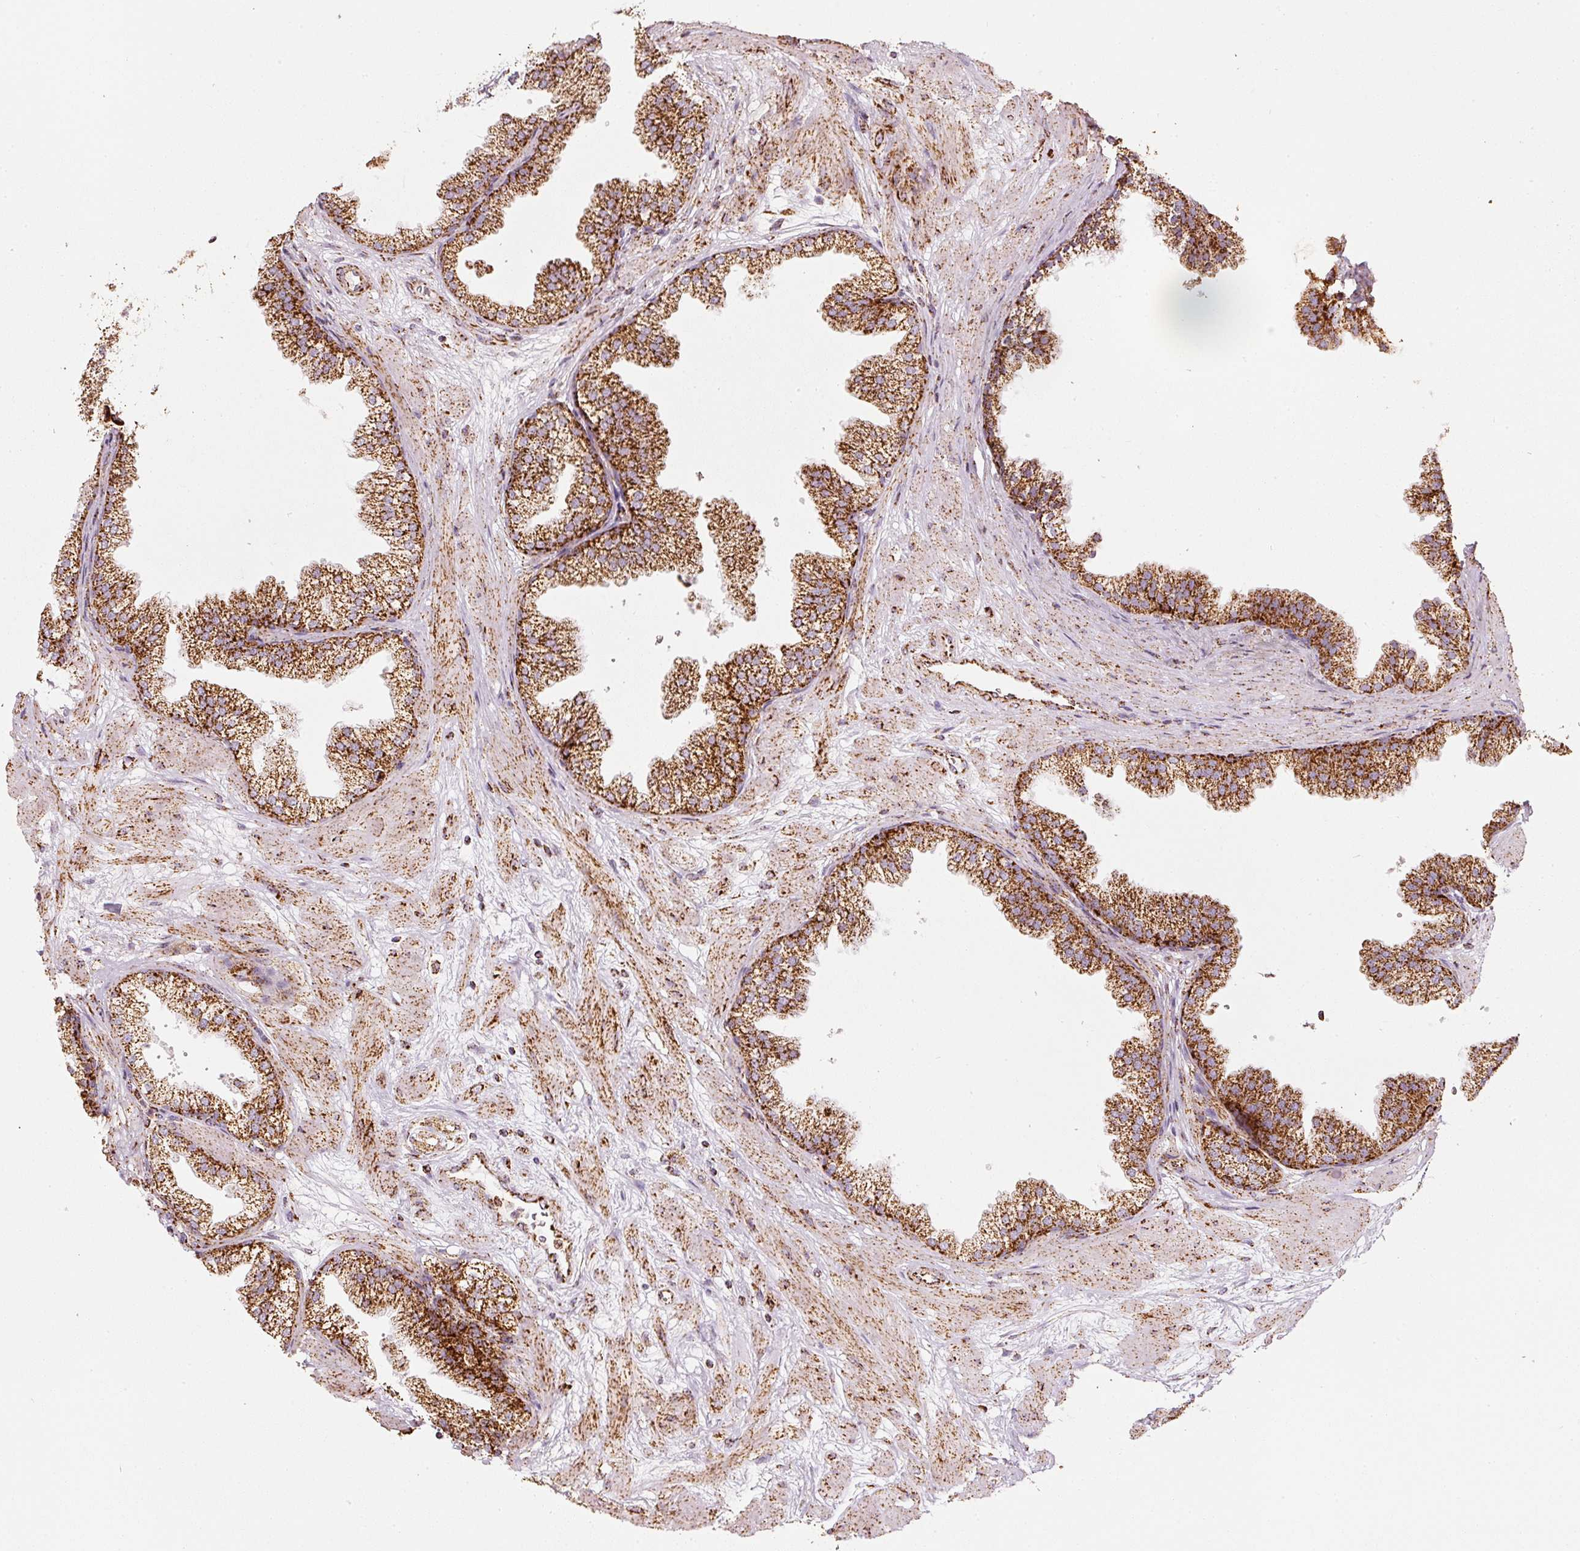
{"staining": {"intensity": "strong", "quantity": ">75%", "location": "cytoplasmic/membranous"}, "tissue": "prostate", "cell_type": "Glandular cells", "image_type": "normal", "snomed": [{"axis": "morphology", "description": "Normal tissue, NOS"}, {"axis": "topography", "description": "Prostate"}], "caption": "About >75% of glandular cells in normal prostate reveal strong cytoplasmic/membranous protein expression as visualized by brown immunohistochemical staining.", "gene": "UQCRC1", "patient": {"sex": "male", "age": 37}}